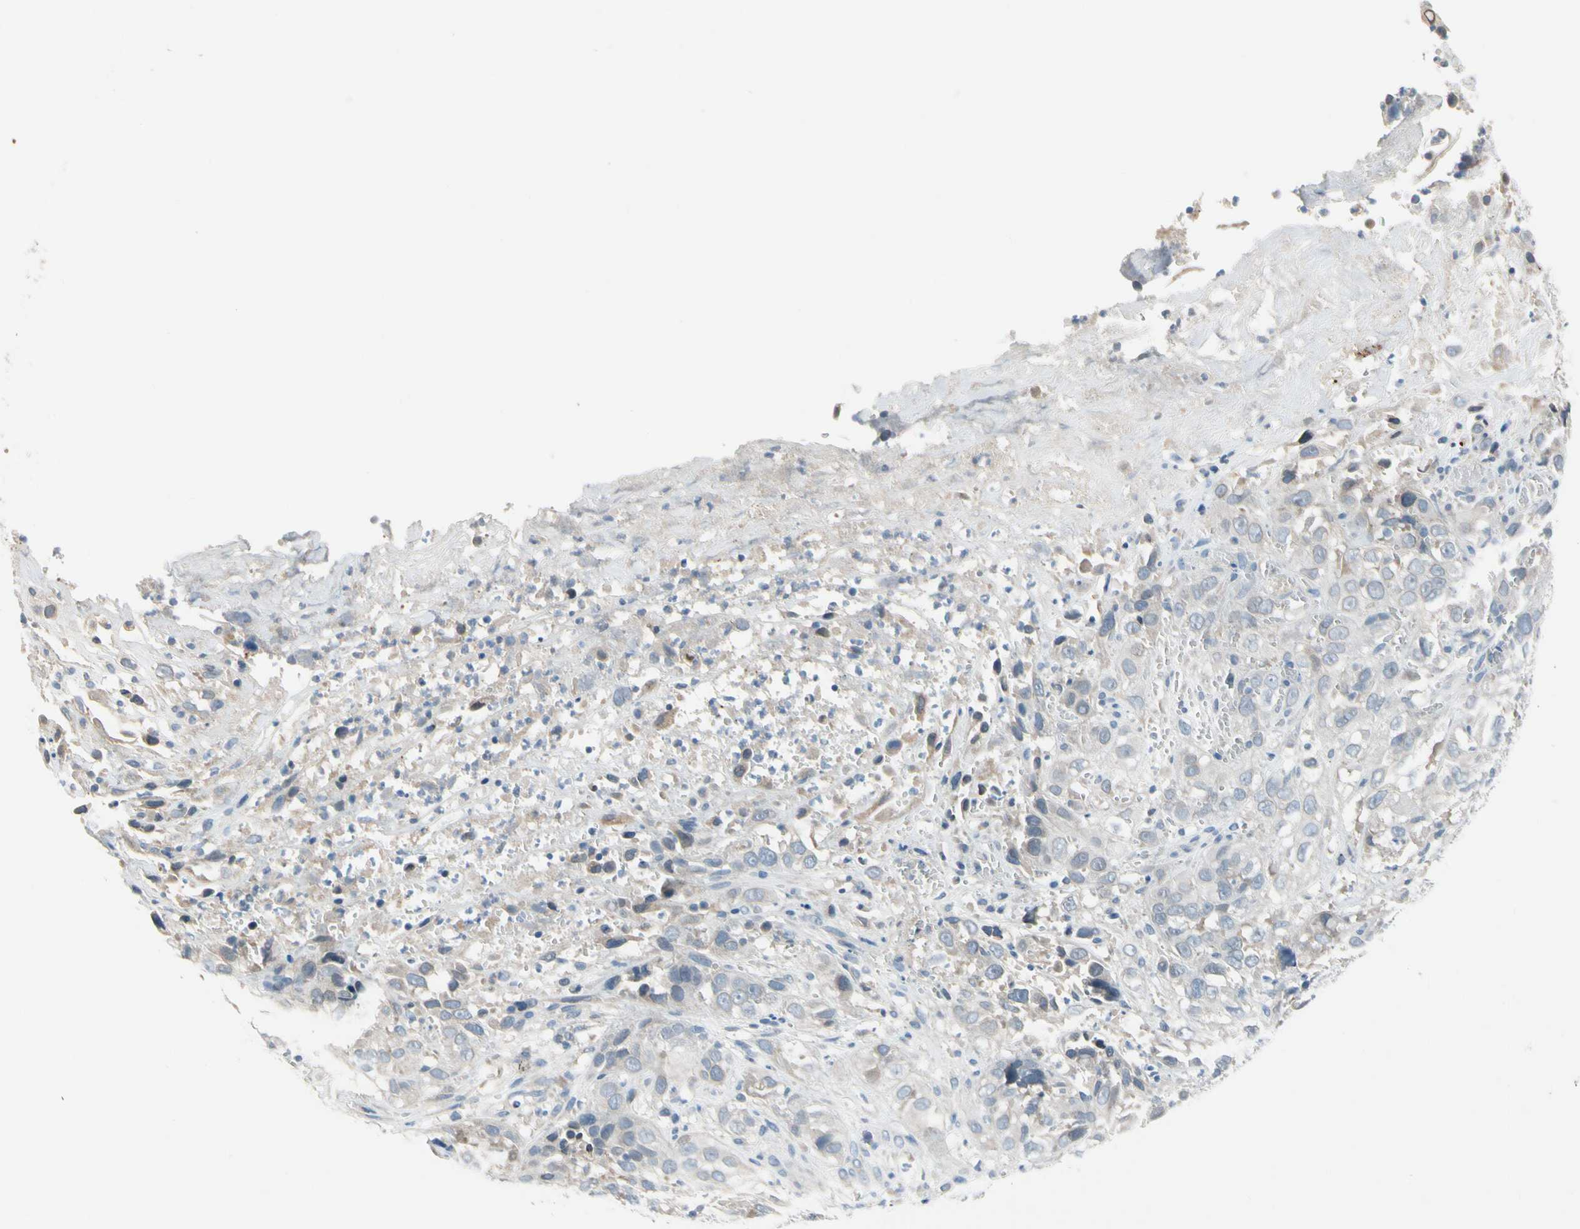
{"staining": {"intensity": "negative", "quantity": "none", "location": "none"}, "tissue": "cervical cancer", "cell_type": "Tumor cells", "image_type": "cancer", "snomed": [{"axis": "morphology", "description": "Squamous cell carcinoma, NOS"}, {"axis": "topography", "description": "Cervix"}], "caption": "High power microscopy image of an immunohistochemistry (IHC) image of cervical squamous cell carcinoma, revealing no significant expression in tumor cells. (DAB (3,3'-diaminobenzidine) IHC with hematoxylin counter stain).", "gene": "CNDP1", "patient": {"sex": "female", "age": 32}}